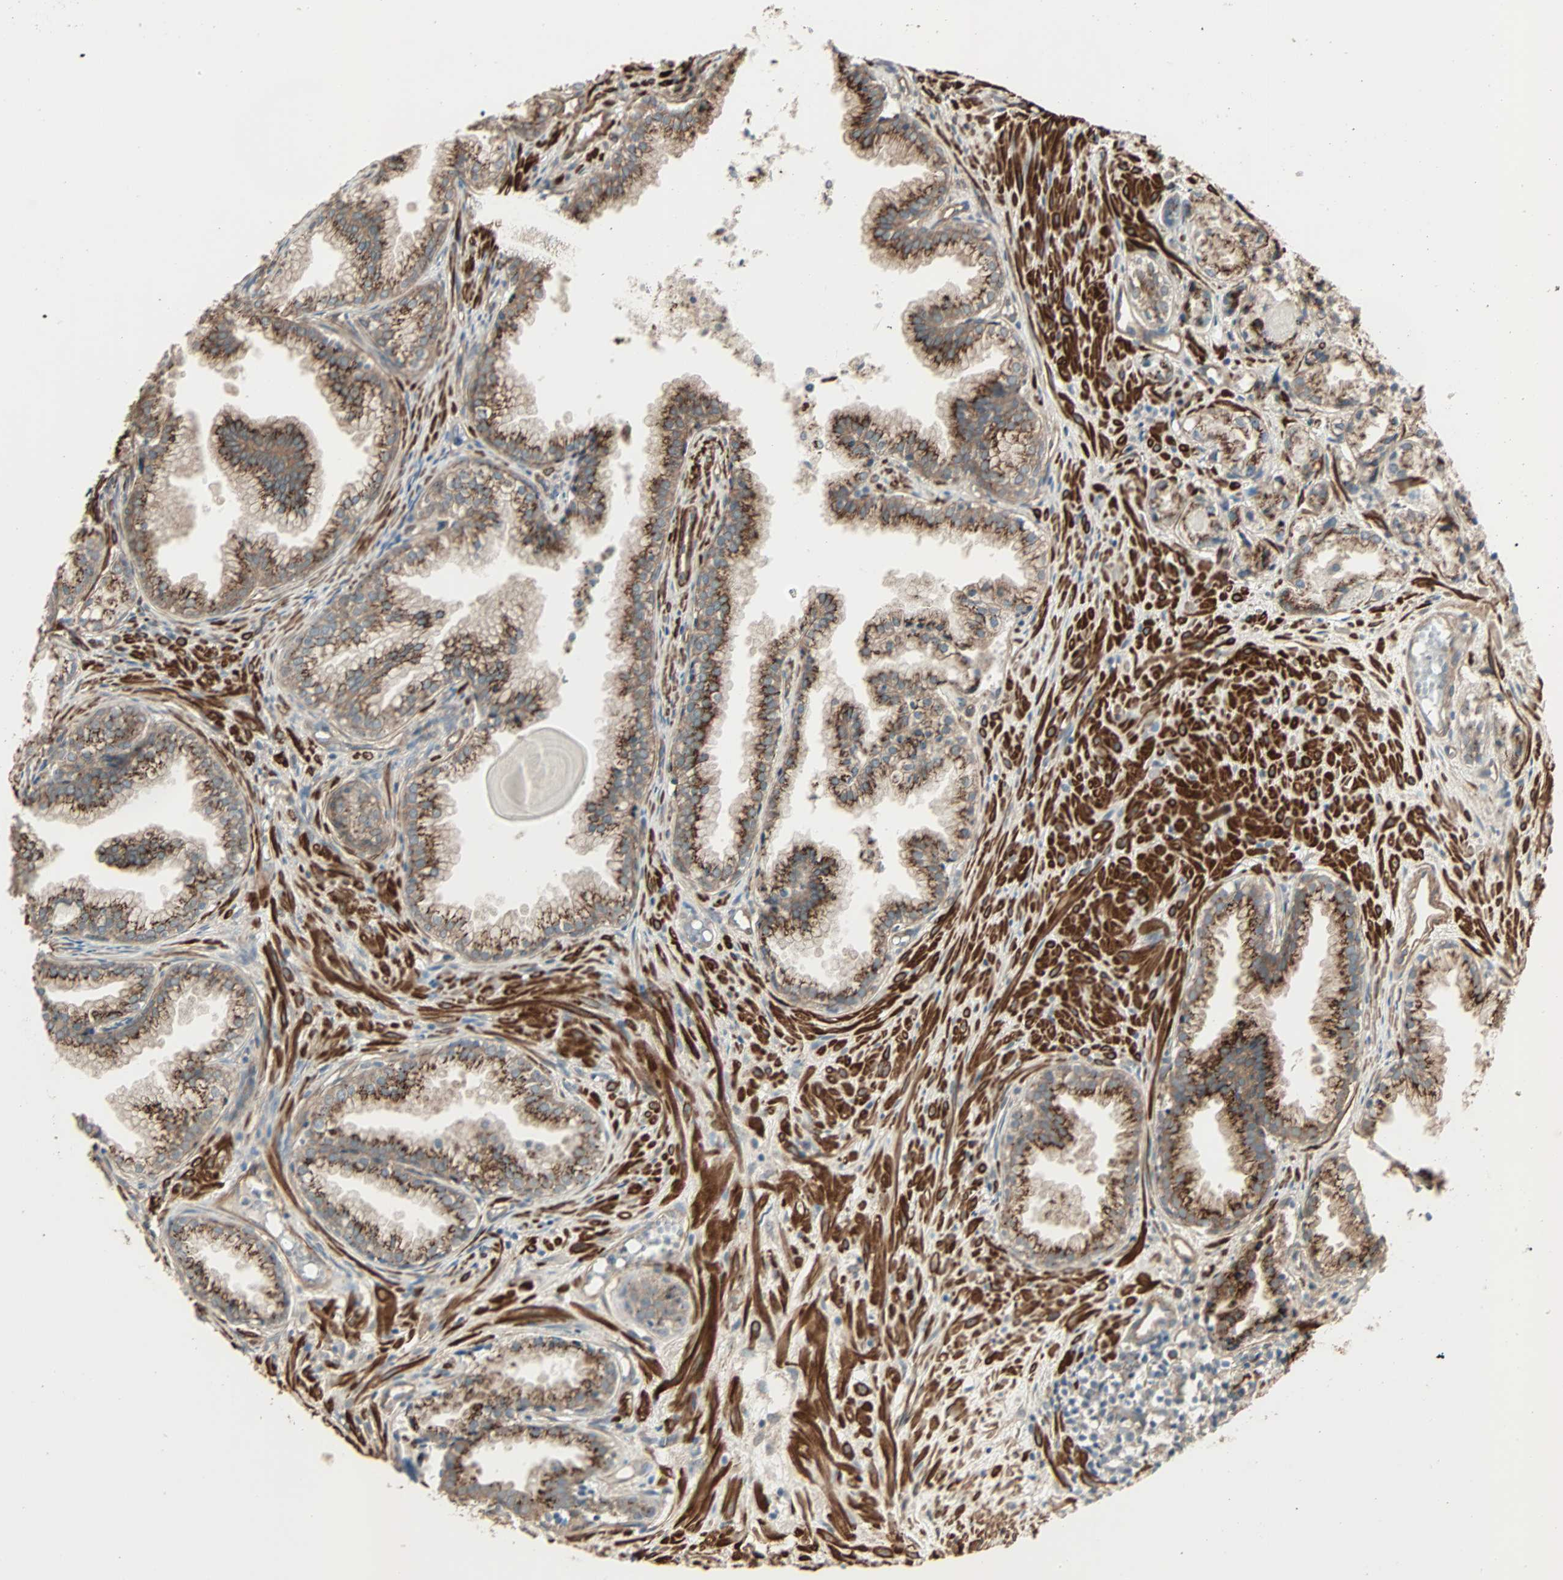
{"staining": {"intensity": "strong", "quantity": ">75%", "location": "cytoplasmic/membranous"}, "tissue": "prostate cancer", "cell_type": "Tumor cells", "image_type": "cancer", "snomed": [{"axis": "morphology", "description": "Adenocarcinoma, Low grade"}, {"axis": "topography", "description": "Prostate"}], "caption": "About >75% of tumor cells in human adenocarcinoma (low-grade) (prostate) display strong cytoplasmic/membranous protein staining as visualized by brown immunohistochemical staining.", "gene": "GALNT3", "patient": {"sex": "male", "age": 72}}